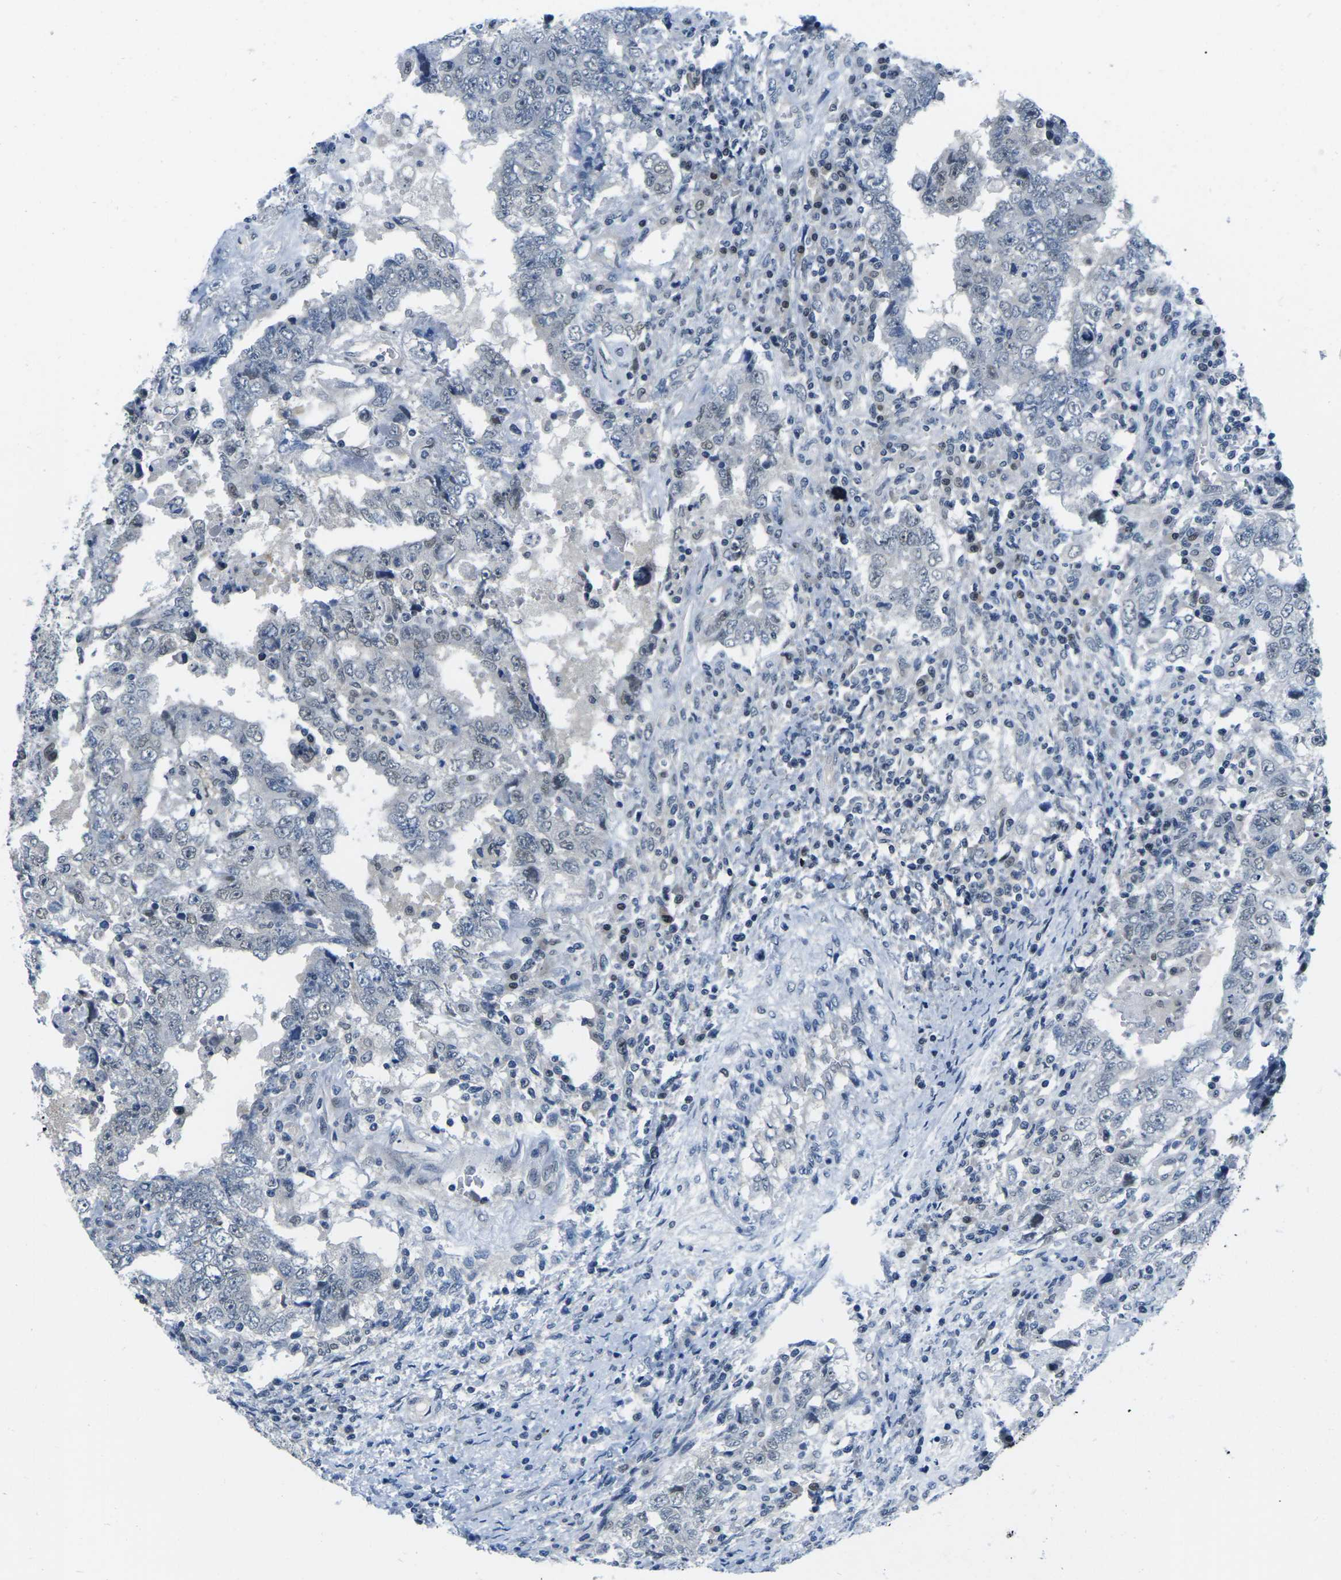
{"staining": {"intensity": "weak", "quantity": "<25%", "location": "nuclear"}, "tissue": "testis cancer", "cell_type": "Tumor cells", "image_type": "cancer", "snomed": [{"axis": "morphology", "description": "Carcinoma, Embryonal, NOS"}, {"axis": "topography", "description": "Testis"}], "caption": "A high-resolution photomicrograph shows IHC staining of embryonal carcinoma (testis), which exhibits no significant positivity in tumor cells.", "gene": "UBA7", "patient": {"sex": "male", "age": 26}}